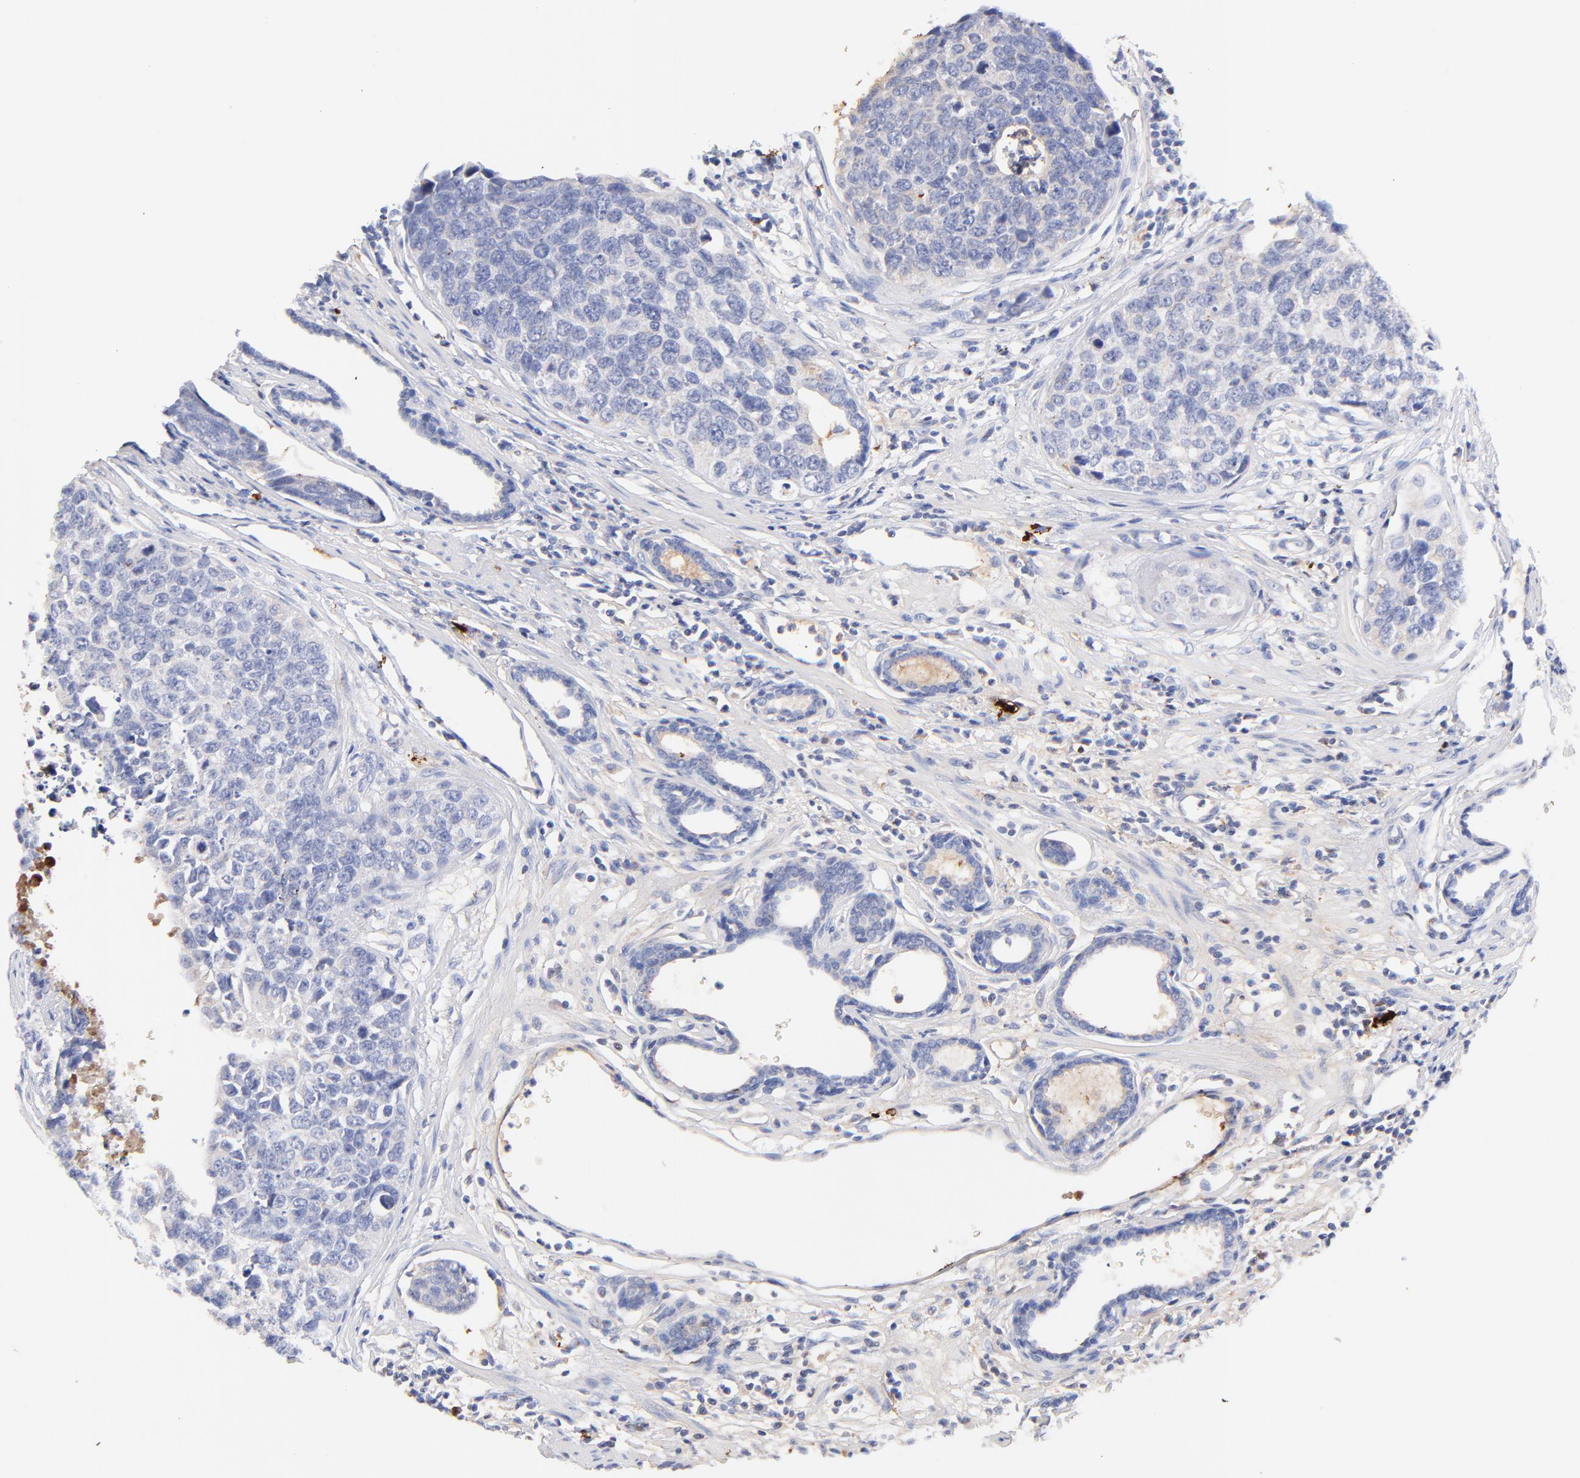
{"staining": {"intensity": "negative", "quantity": "none", "location": "none"}, "tissue": "urothelial cancer", "cell_type": "Tumor cells", "image_type": "cancer", "snomed": [{"axis": "morphology", "description": "Urothelial carcinoma, High grade"}, {"axis": "topography", "description": "Urinary bladder"}], "caption": "This is an immunohistochemistry micrograph of urothelial cancer. There is no positivity in tumor cells.", "gene": "IGLV7-43", "patient": {"sex": "male", "age": 81}}